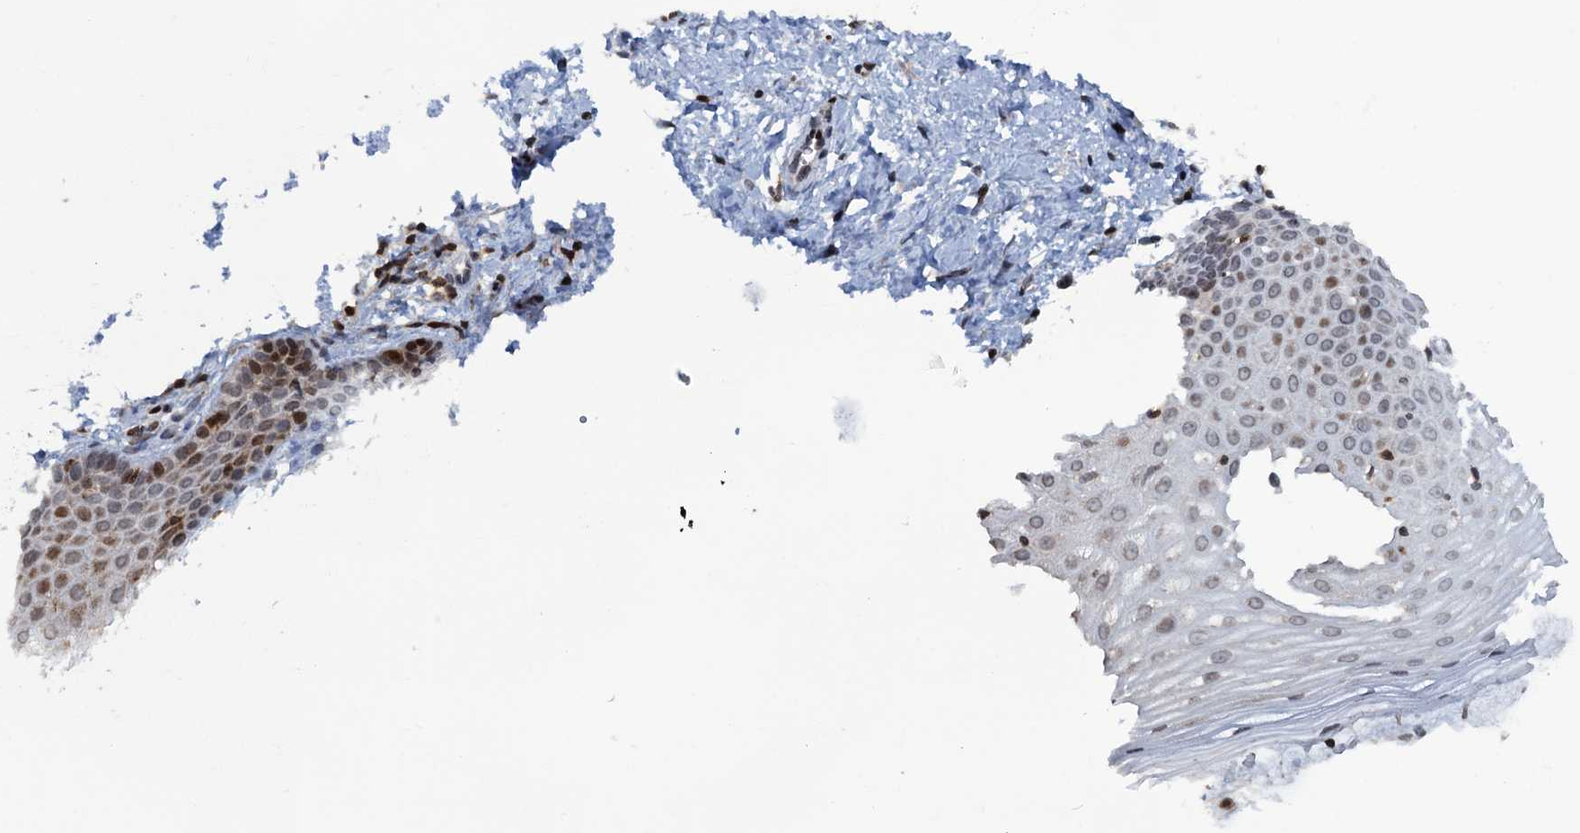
{"staining": {"intensity": "negative", "quantity": "none", "location": "none"}, "tissue": "cervix", "cell_type": "Glandular cells", "image_type": "normal", "snomed": [{"axis": "morphology", "description": "Normal tissue, NOS"}, {"axis": "topography", "description": "Cervix"}], "caption": "This is an immunohistochemistry histopathology image of benign human cervix. There is no positivity in glandular cells.", "gene": "FYB1", "patient": {"sex": "female", "age": 36}}